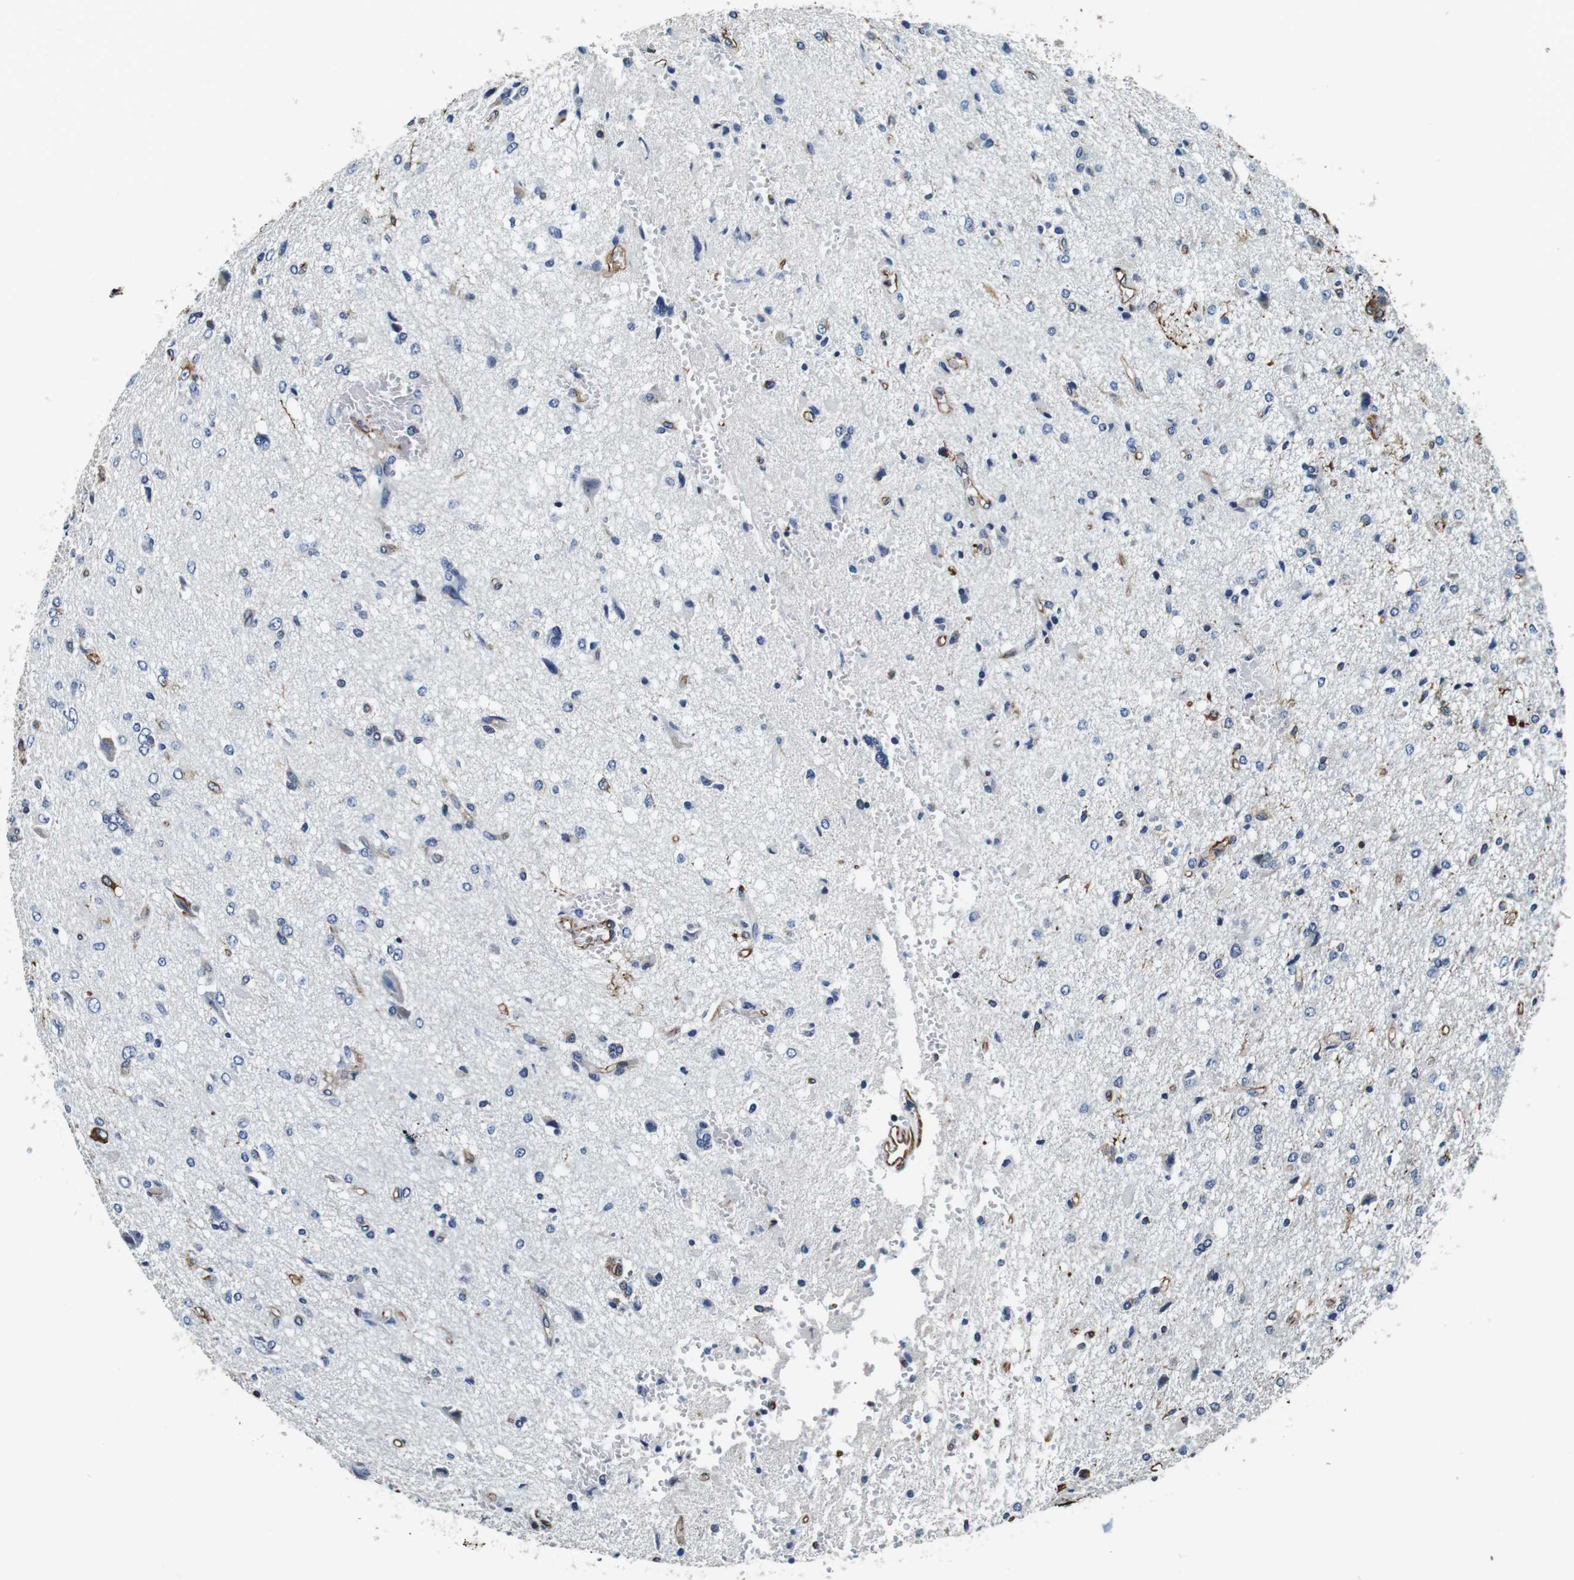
{"staining": {"intensity": "moderate", "quantity": "<25%", "location": "cytoplasmic/membranous"}, "tissue": "glioma", "cell_type": "Tumor cells", "image_type": "cancer", "snomed": [{"axis": "morphology", "description": "Glioma, malignant, High grade"}, {"axis": "topography", "description": "Brain"}], "caption": "Human malignant glioma (high-grade) stained for a protein (brown) reveals moderate cytoplasmic/membranous positive staining in approximately <25% of tumor cells.", "gene": "GJE1", "patient": {"sex": "female", "age": 59}}